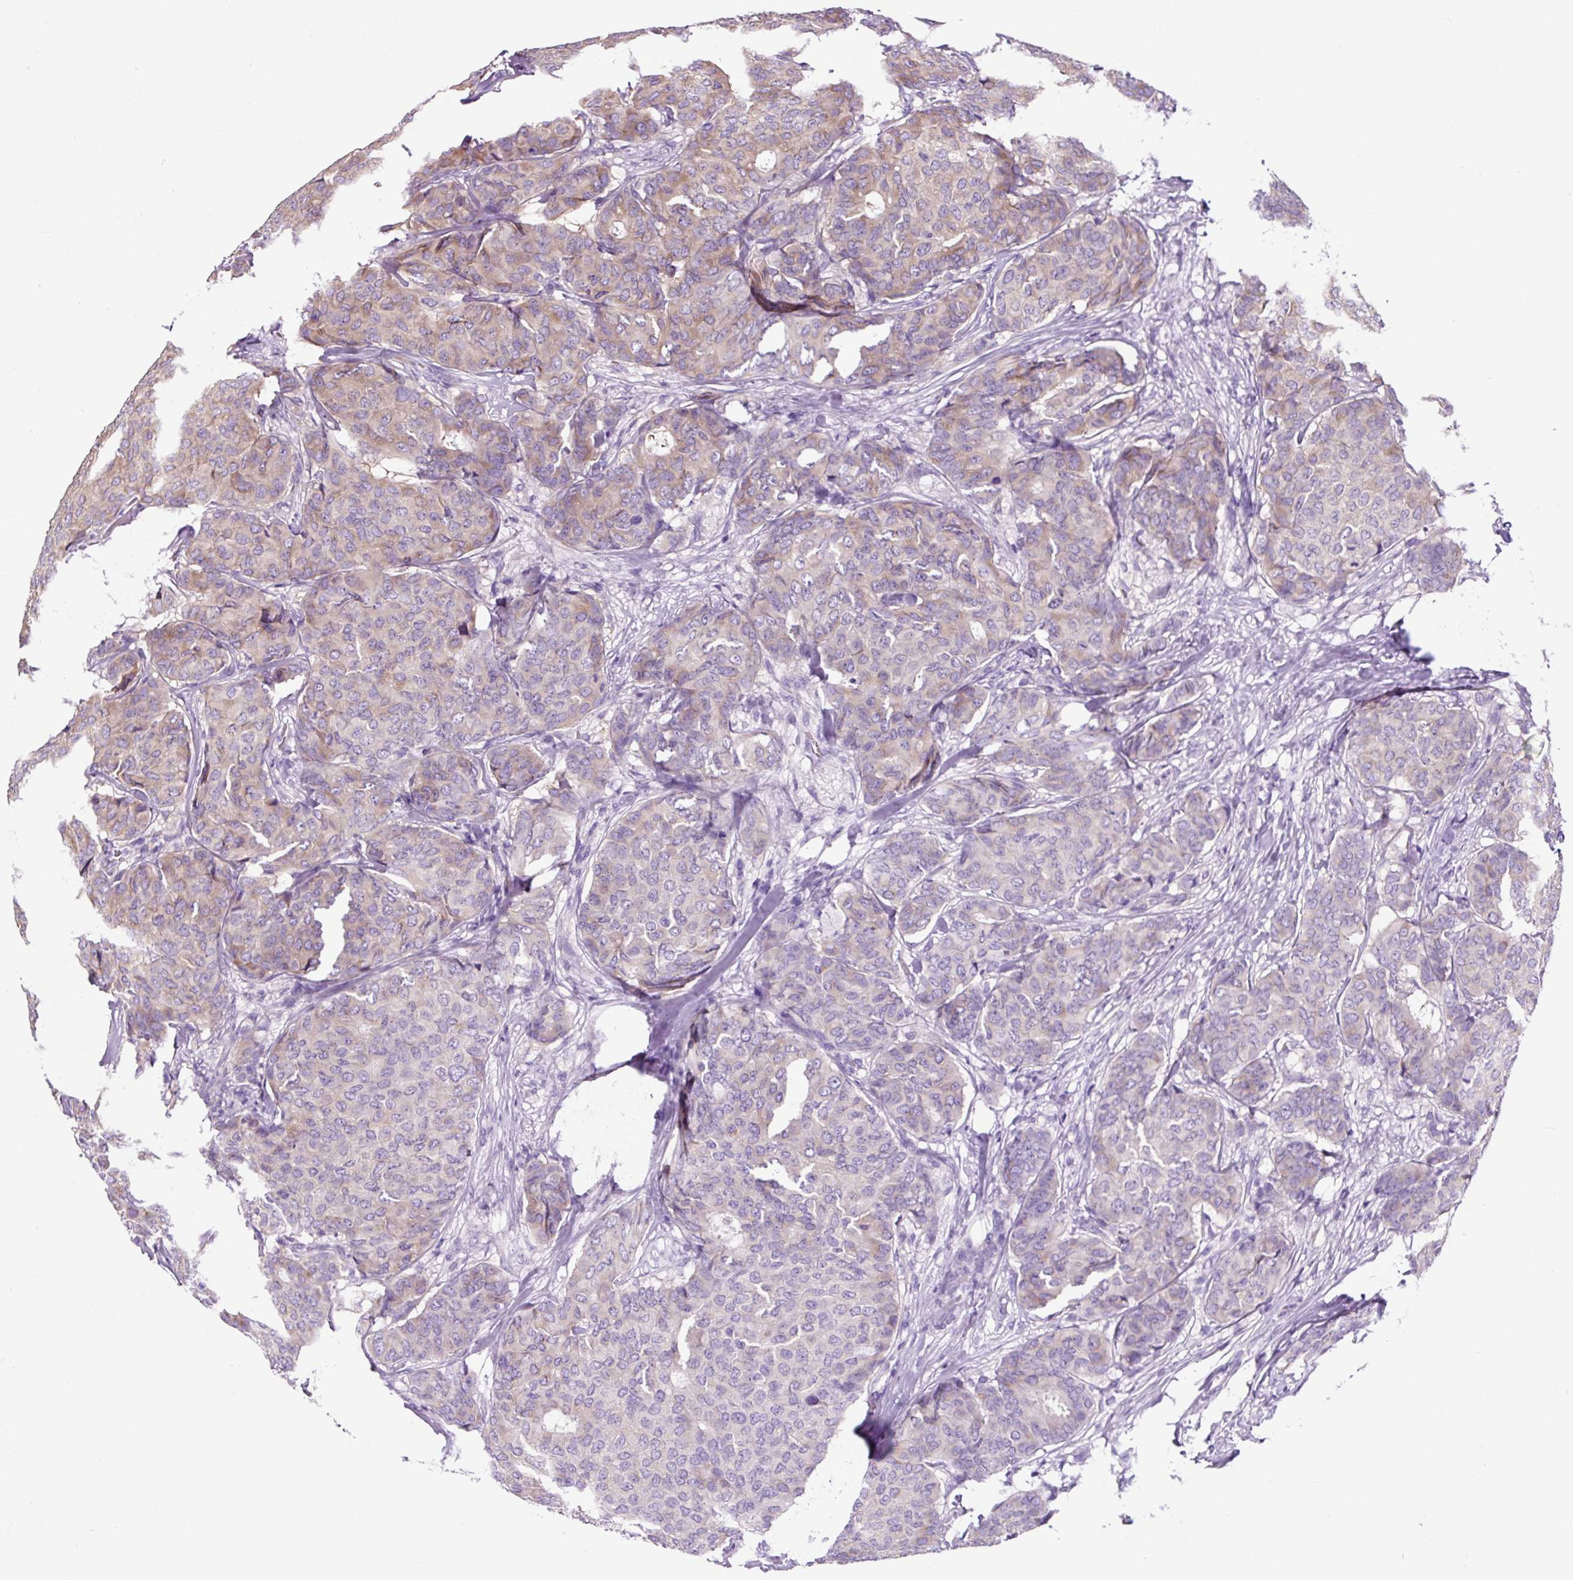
{"staining": {"intensity": "weak", "quantity": "<25%", "location": "cytoplasmic/membranous"}, "tissue": "breast cancer", "cell_type": "Tumor cells", "image_type": "cancer", "snomed": [{"axis": "morphology", "description": "Duct carcinoma"}, {"axis": "topography", "description": "Breast"}], "caption": "Immunohistochemistry of breast cancer (infiltrating ductal carcinoma) displays no staining in tumor cells.", "gene": "GORASP1", "patient": {"sex": "female", "age": 75}}